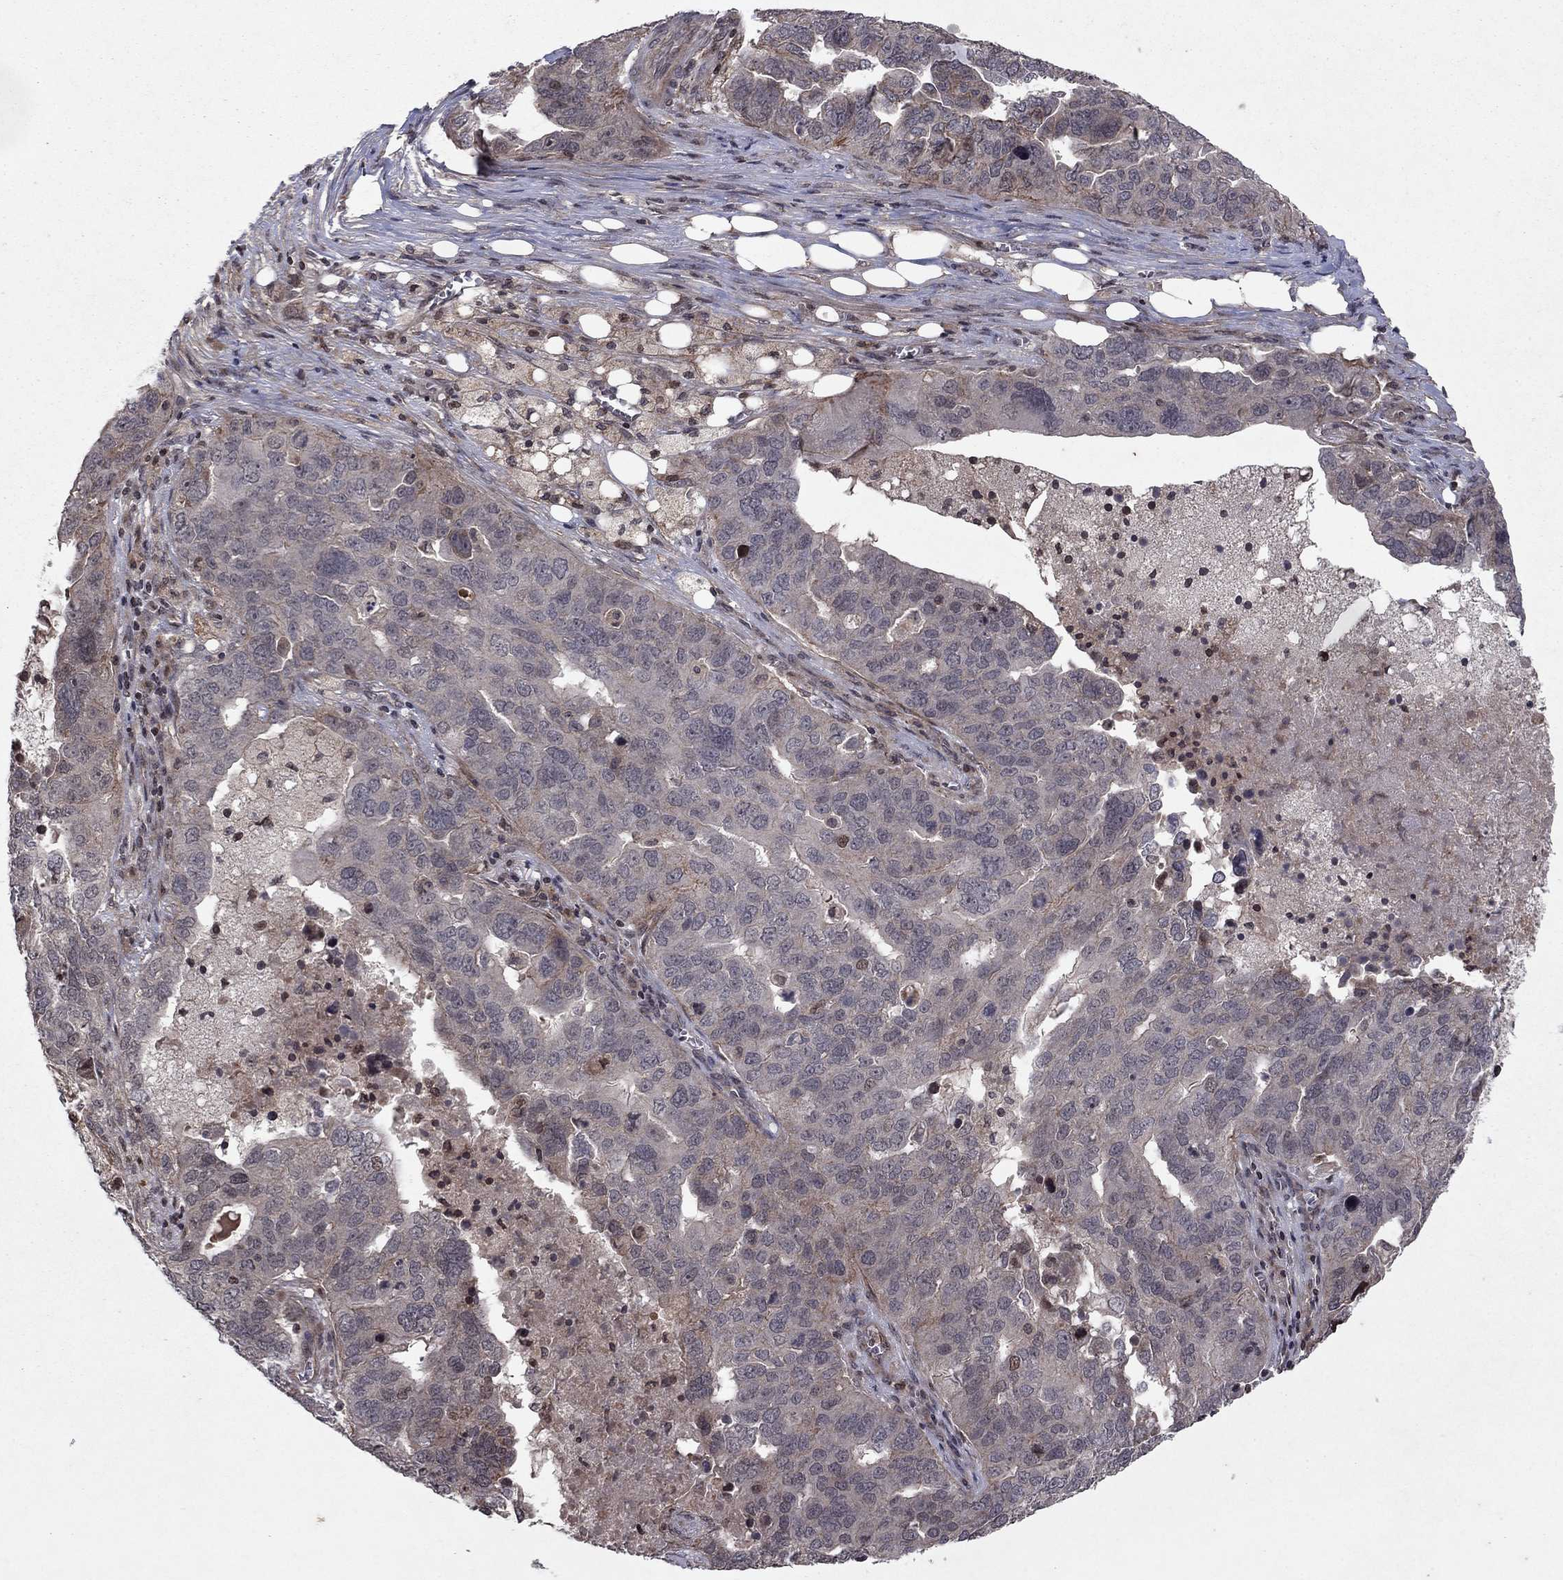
{"staining": {"intensity": "weak", "quantity": "<25%", "location": "cytoplasmic/membranous"}, "tissue": "ovarian cancer", "cell_type": "Tumor cells", "image_type": "cancer", "snomed": [{"axis": "morphology", "description": "Carcinoma, endometroid"}, {"axis": "topography", "description": "Soft tissue"}, {"axis": "topography", "description": "Ovary"}], "caption": "Endometroid carcinoma (ovarian) stained for a protein using immunohistochemistry (IHC) exhibits no expression tumor cells.", "gene": "SORBS1", "patient": {"sex": "female", "age": 52}}